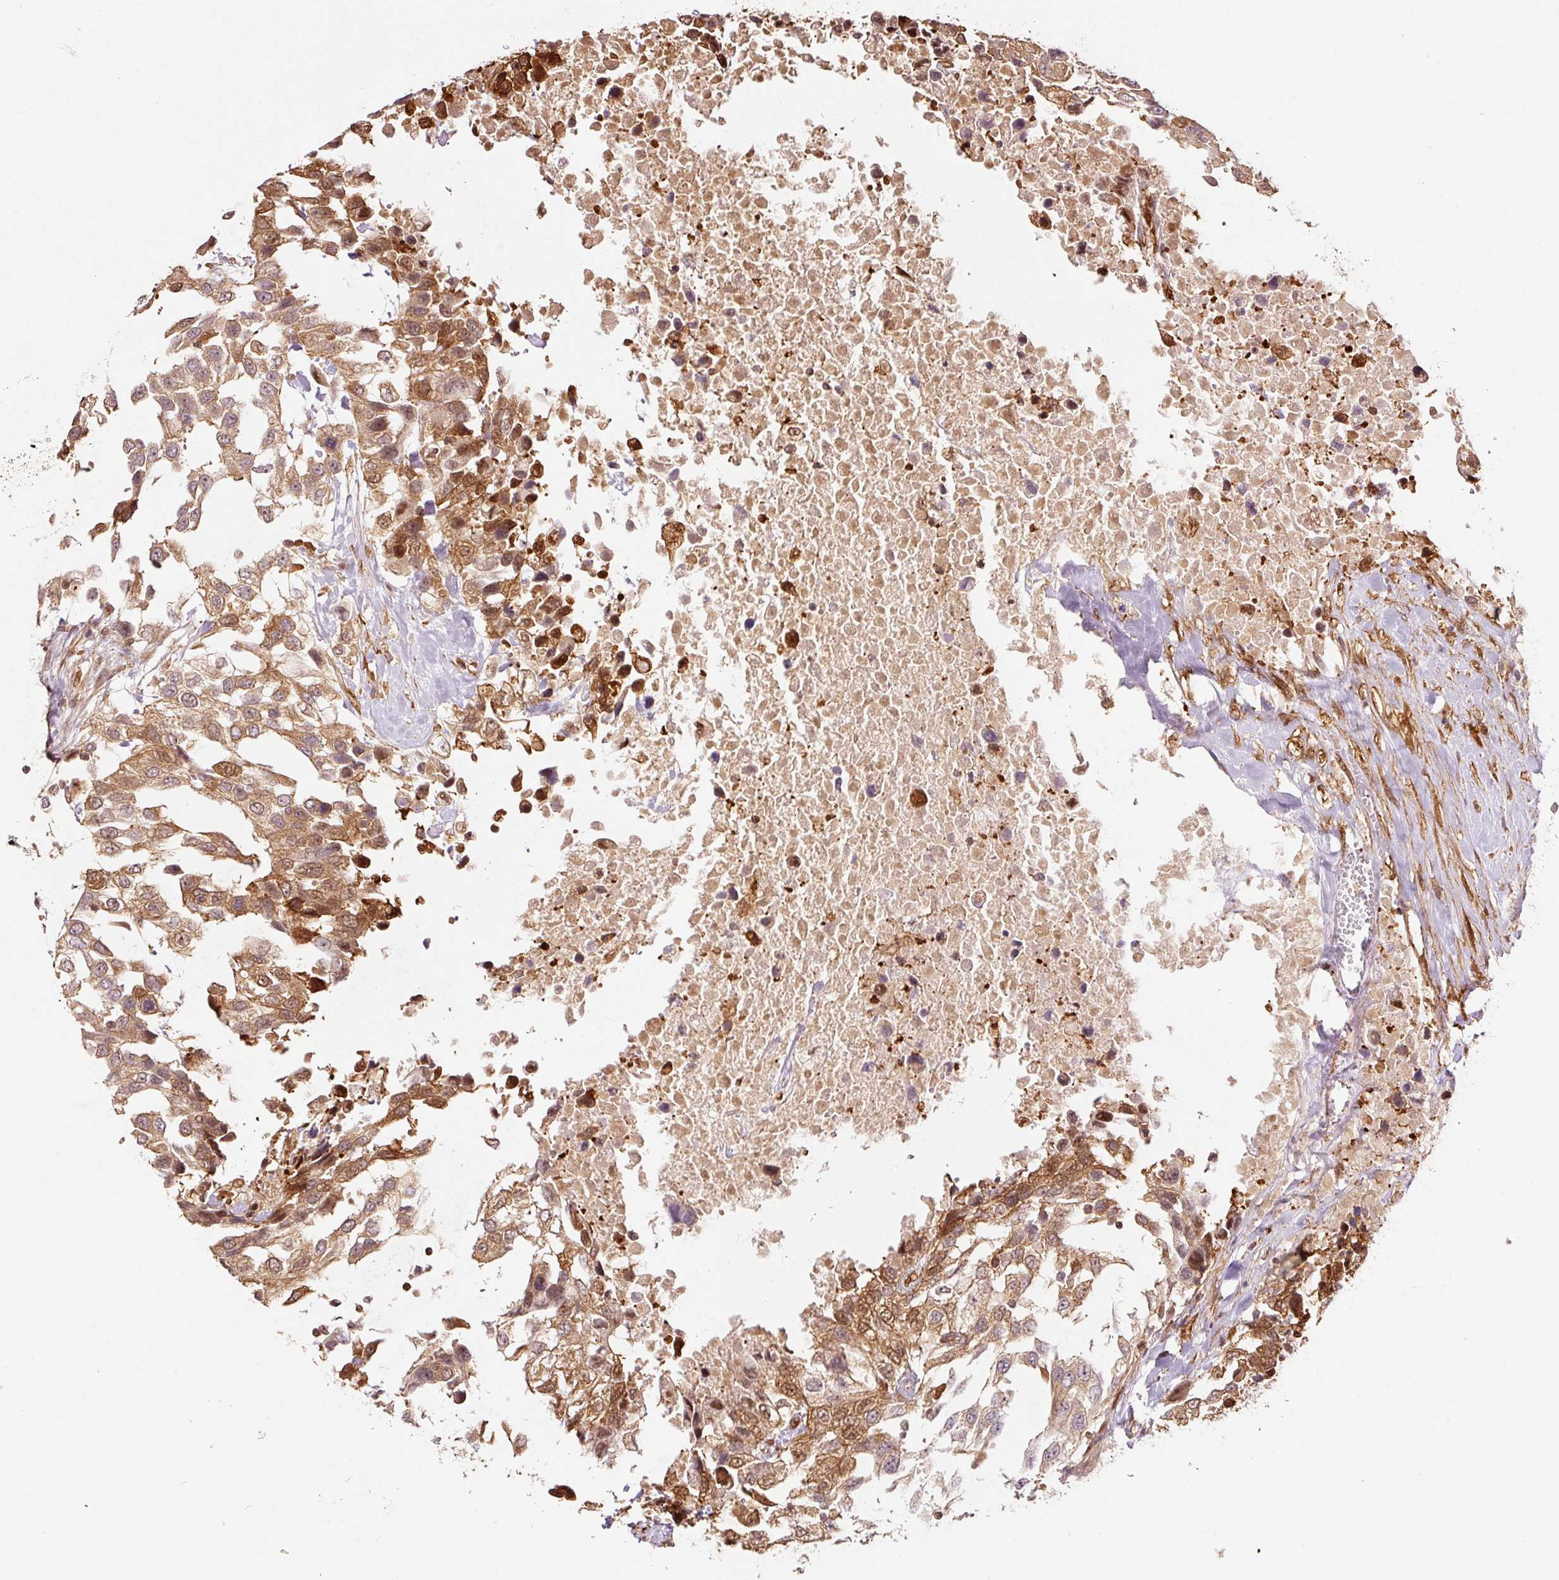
{"staining": {"intensity": "moderate", "quantity": "25%-75%", "location": "cytoplasmic/membranous,nuclear"}, "tissue": "urothelial cancer", "cell_type": "Tumor cells", "image_type": "cancer", "snomed": [{"axis": "morphology", "description": "Urothelial carcinoma, High grade"}, {"axis": "topography", "description": "Urinary bladder"}], "caption": "Human urothelial carcinoma (high-grade) stained with a protein marker reveals moderate staining in tumor cells.", "gene": "FBXL14", "patient": {"sex": "female", "age": 80}}